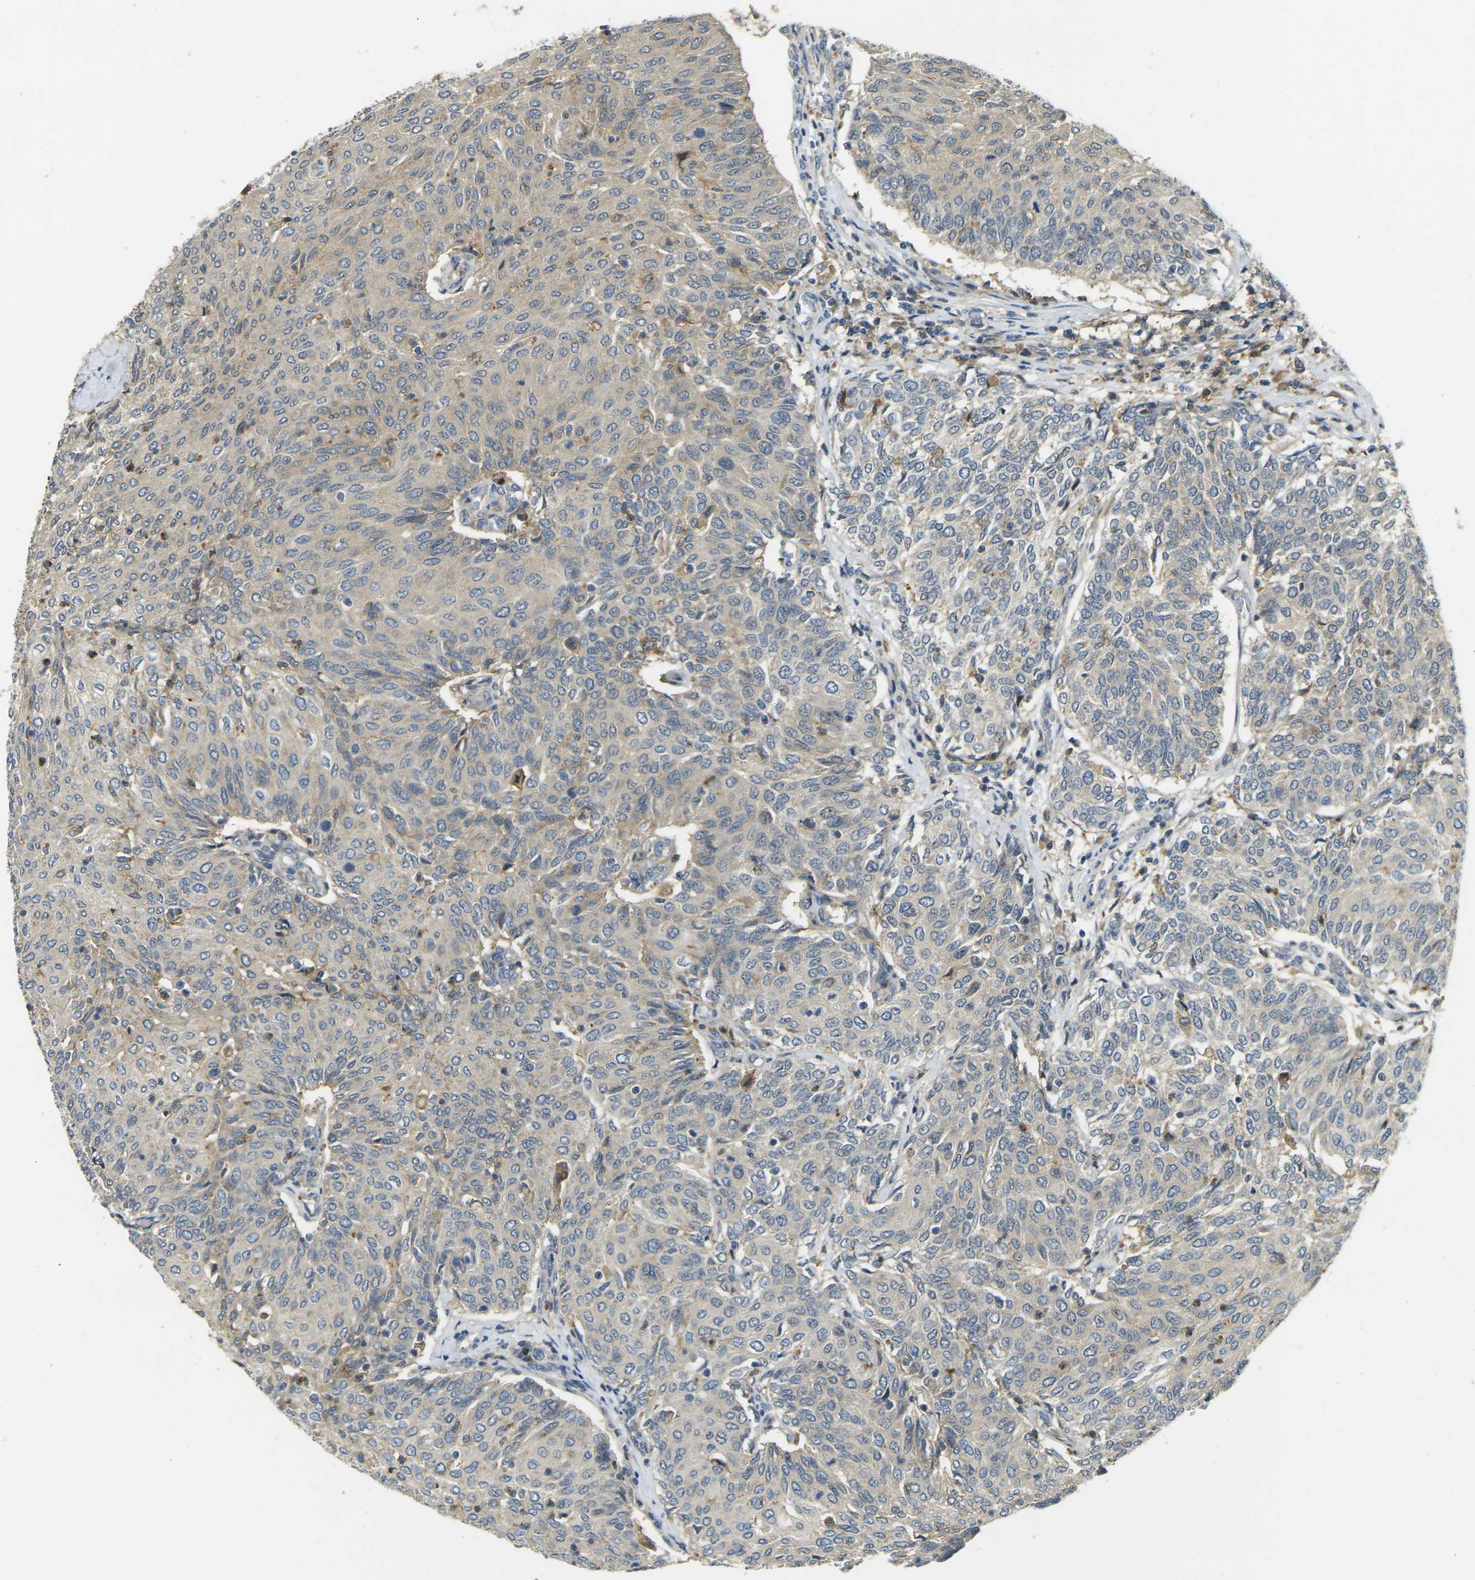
{"staining": {"intensity": "weak", "quantity": "<25%", "location": "cytoplasmic/membranous"}, "tissue": "urothelial cancer", "cell_type": "Tumor cells", "image_type": "cancer", "snomed": [{"axis": "morphology", "description": "Urothelial carcinoma, Low grade"}, {"axis": "topography", "description": "Urinary bladder"}], "caption": "Photomicrograph shows no protein positivity in tumor cells of urothelial cancer tissue.", "gene": "PIGL", "patient": {"sex": "female", "age": 79}}